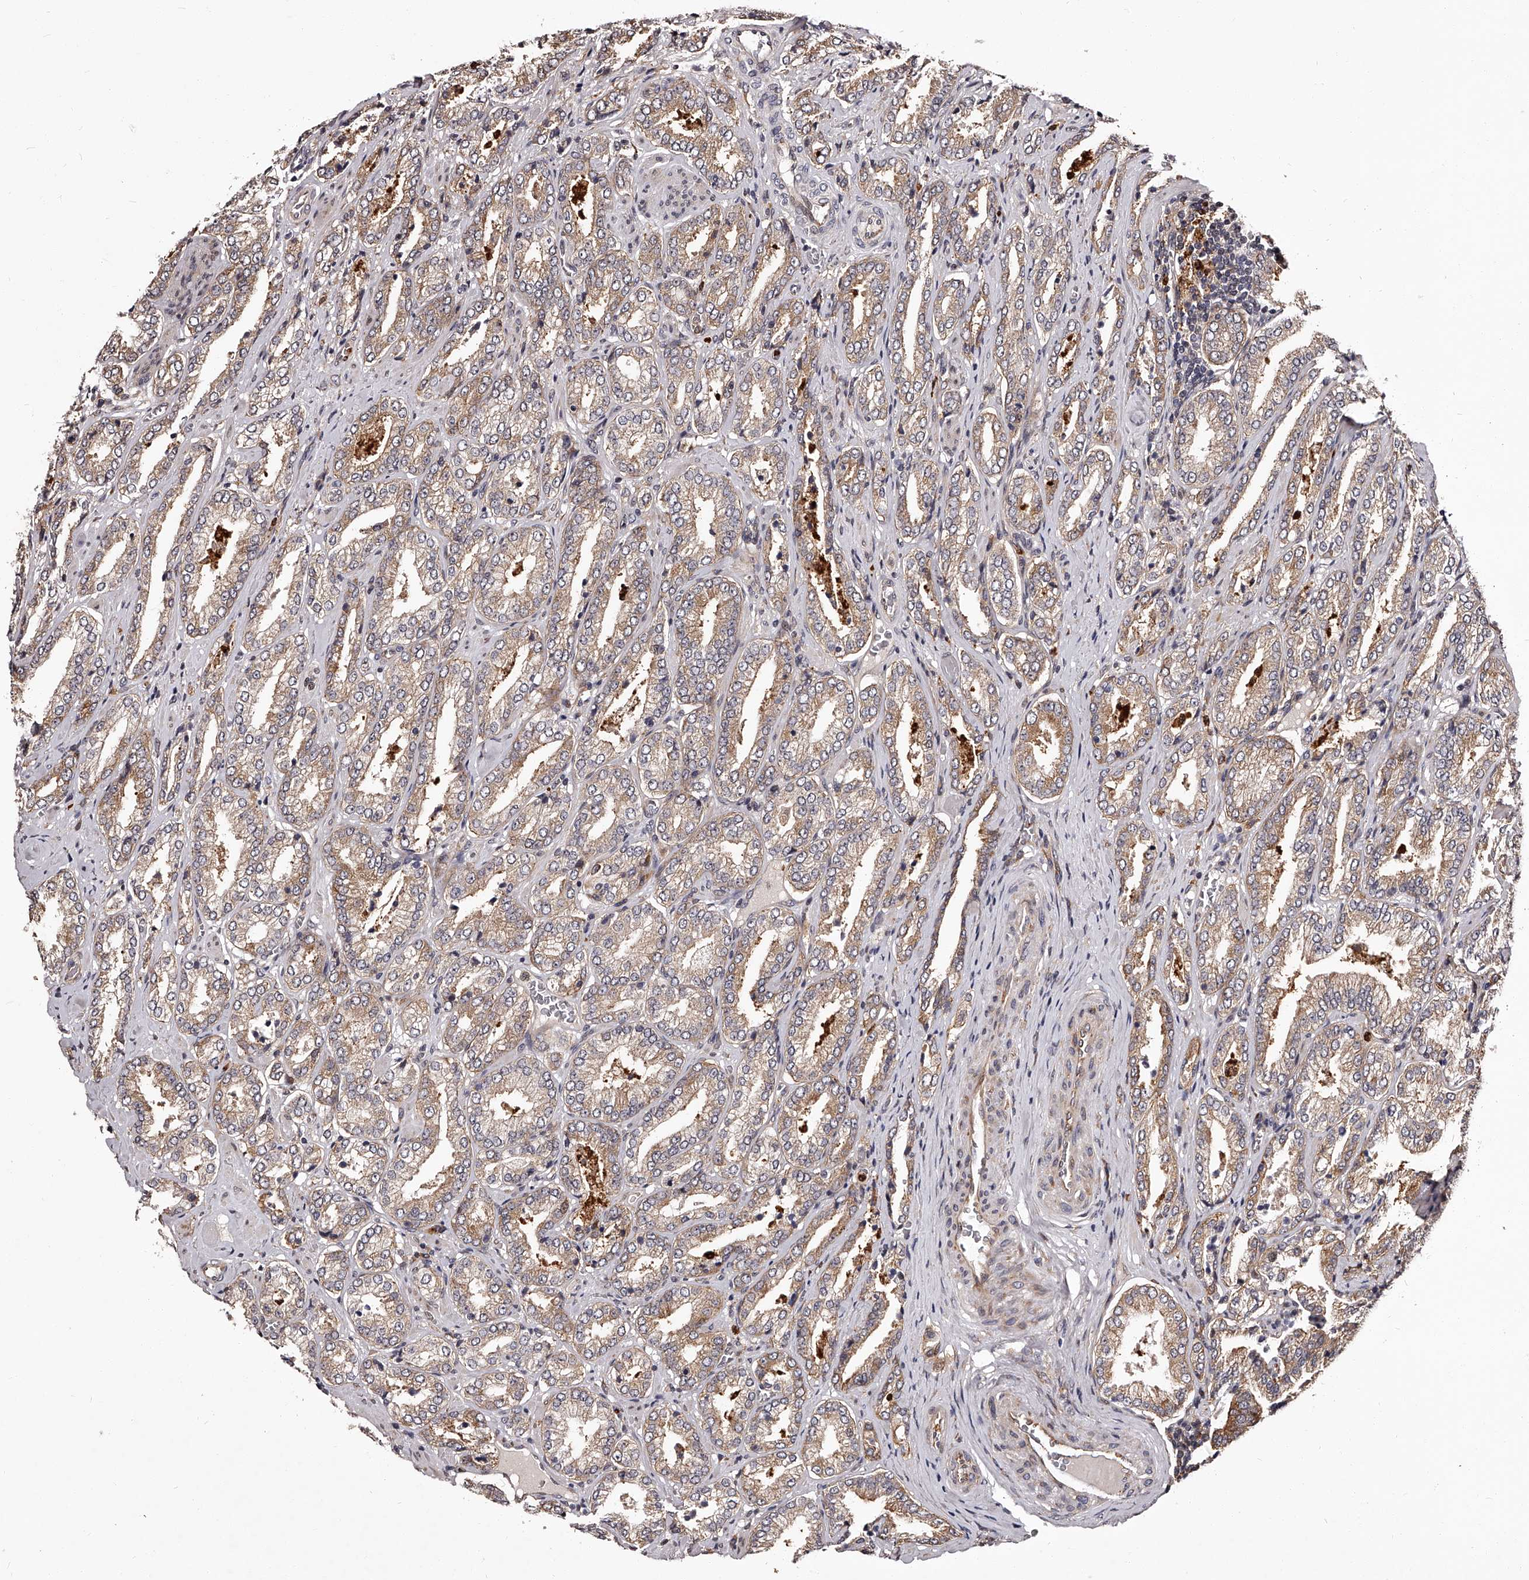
{"staining": {"intensity": "moderate", "quantity": "<25%", "location": "cytoplasmic/membranous"}, "tissue": "prostate cancer", "cell_type": "Tumor cells", "image_type": "cancer", "snomed": [{"axis": "morphology", "description": "Adenocarcinoma, Low grade"}, {"axis": "topography", "description": "Prostate"}], "caption": "A low amount of moderate cytoplasmic/membranous positivity is present in approximately <25% of tumor cells in low-grade adenocarcinoma (prostate) tissue. The staining was performed using DAB to visualize the protein expression in brown, while the nuclei were stained in blue with hematoxylin (Magnification: 20x).", "gene": "RSC1A1", "patient": {"sex": "male", "age": 62}}